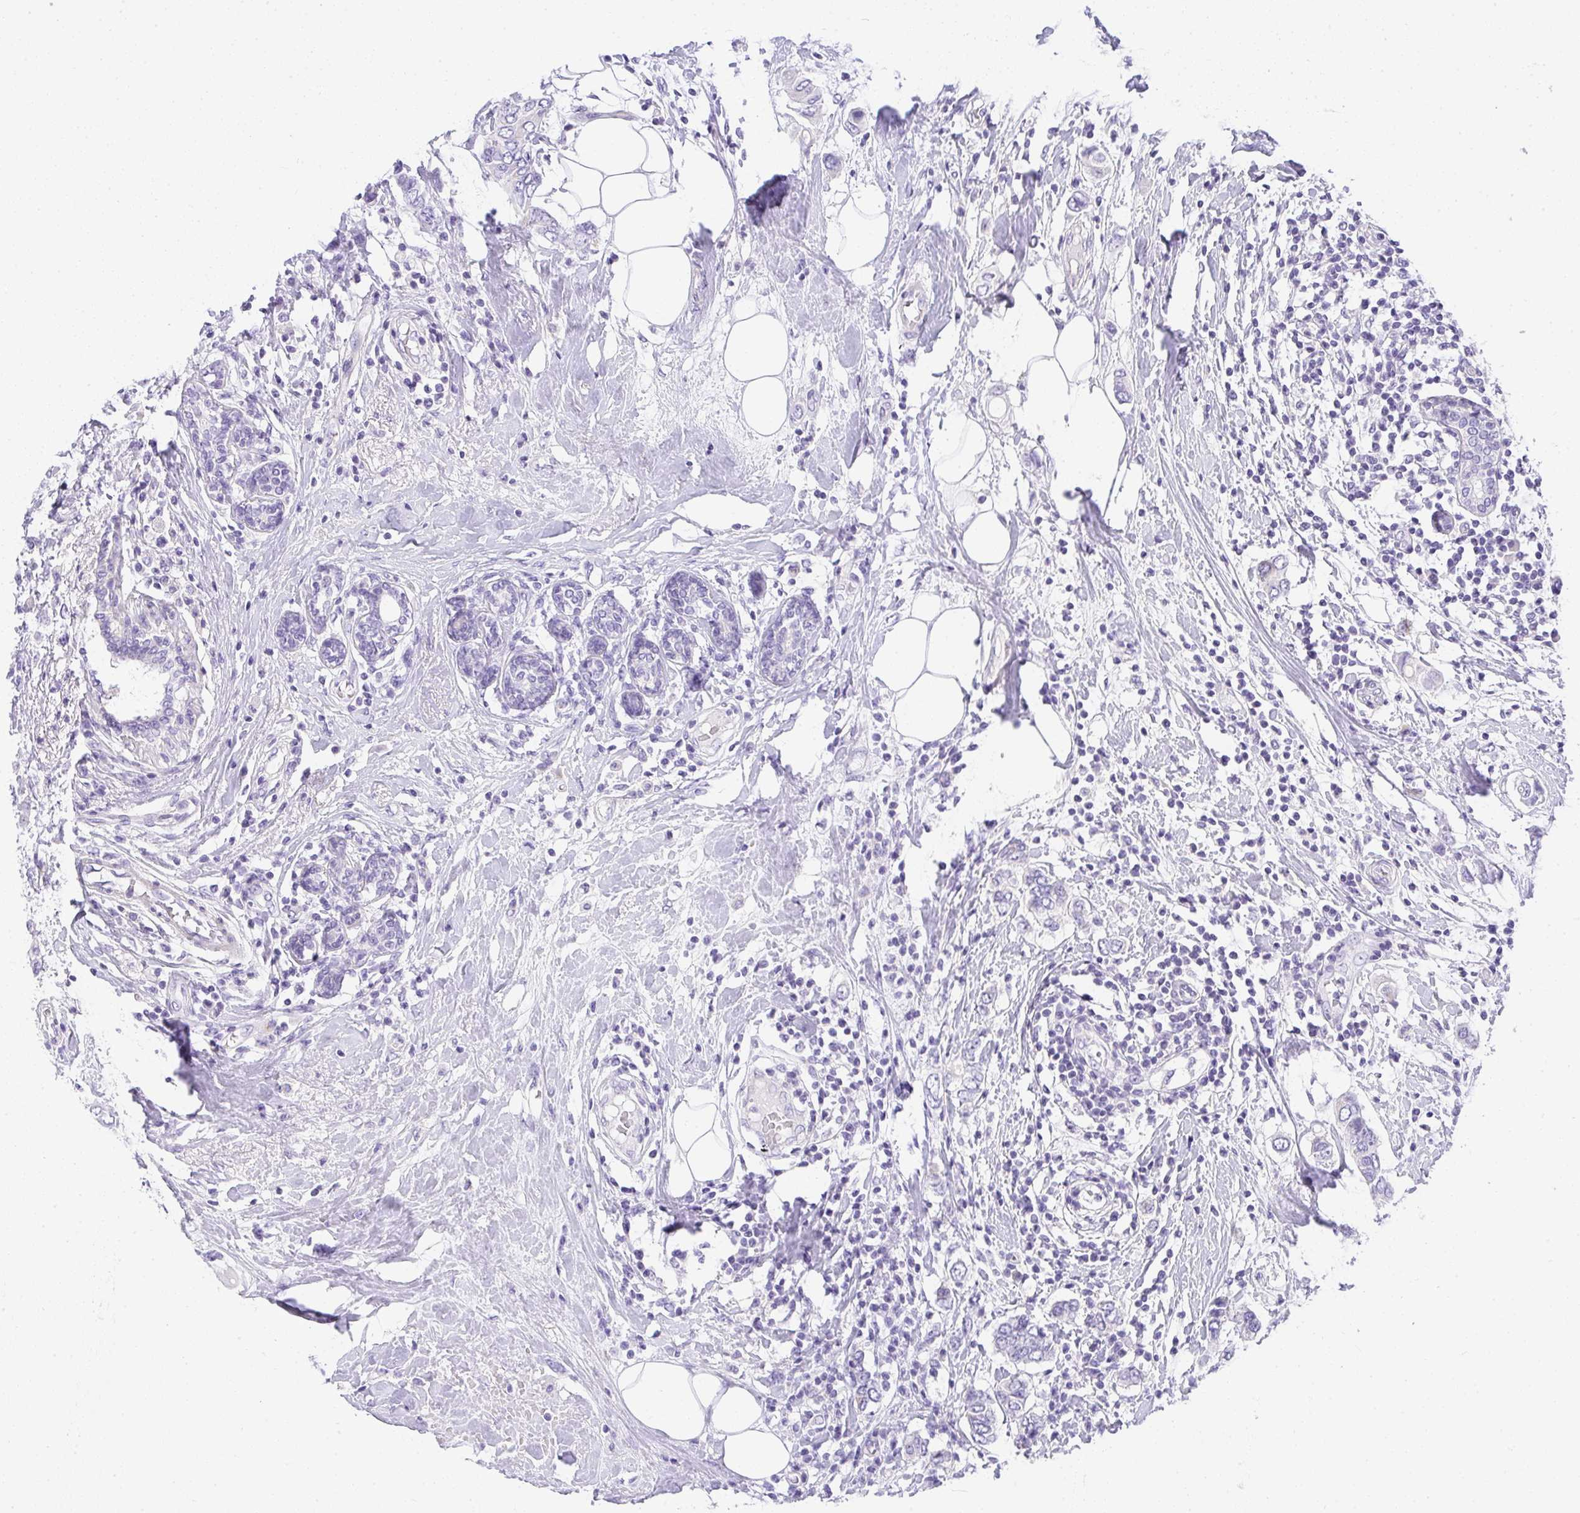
{"staining": {"intensity": "negative", "quantity": "none", "location": "none"}, "tissue": "breast cancer", "cell_type": "Tumor cells", "image_type": "cancer", "snomed": [{"axis": "morphology", "description": "Lobular carcinoma"}, {"axis": "topography", "description": "Breast"}], "caption": "Immunohistochemistry (IHC) photomicrograph of neoplastic tissue: breast cancer stained with DAB shows no significant protein staining in tumor cells. The staining is performed using DAB (3,3'-diaminobenzidine) brown chromogen with nuclei counter-stained in using hematoxylin.", "gene": "PLPPR3", "patient": {"sex": "female", "age": 51}}